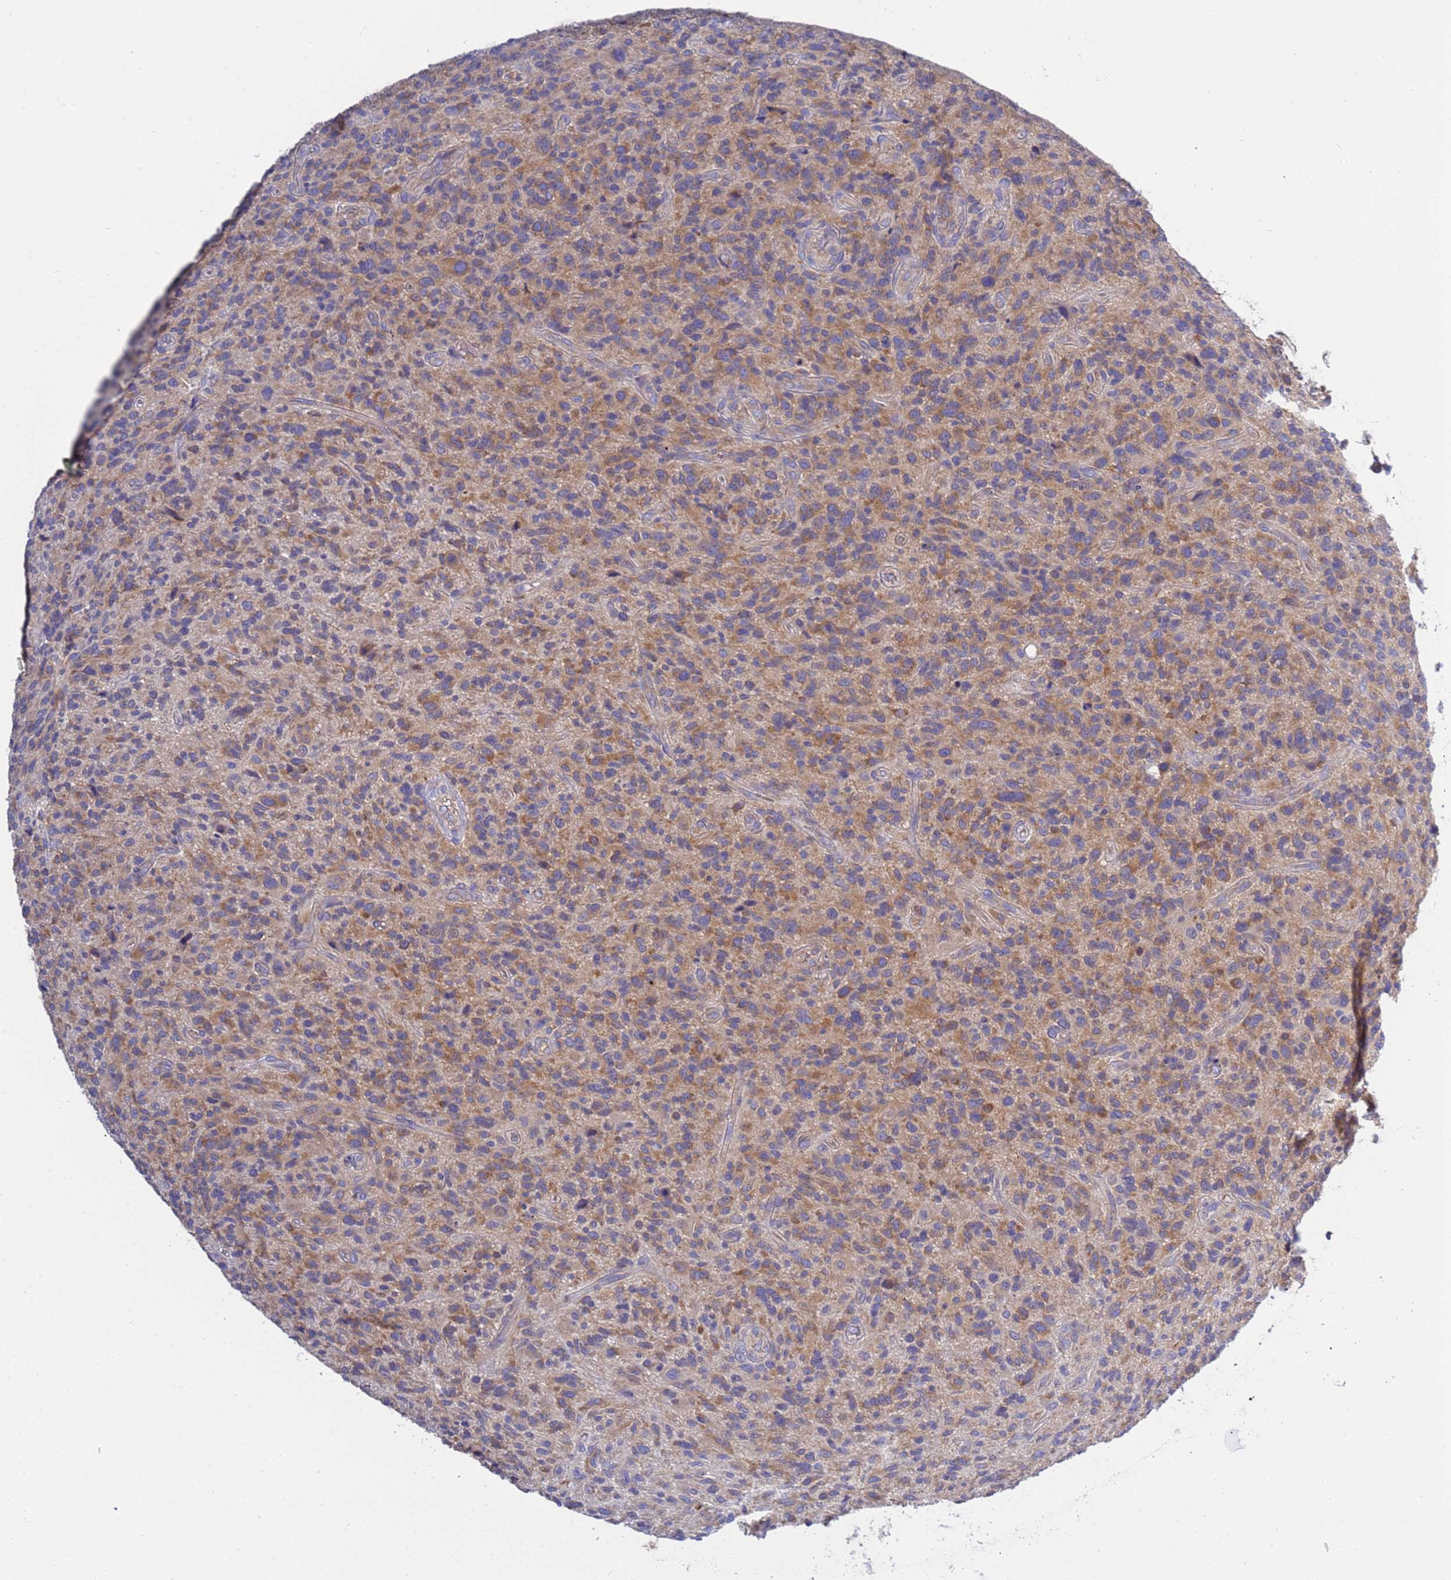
{"staining": {"intensity": "moderate", "quantity": ">75%", "location": "cytoplasmic/membranous"}, "tissue": "glioma", "cell_type": "Tumor cells", "image_type": "cancer", "snomed": [{"axis": "morphology", "description": "Glioma, malignant, High grade"}, {"axis": "topography", "description": "Brain"}], "caption": "Protein analysis of glioma tissue reveals moderate cytoplasmic/membranous expression in about >75% of tumor cells. Nuclei are stained in blue.", "gene": "RC3H2", "patient": {"sex": "male", "age": 47}}